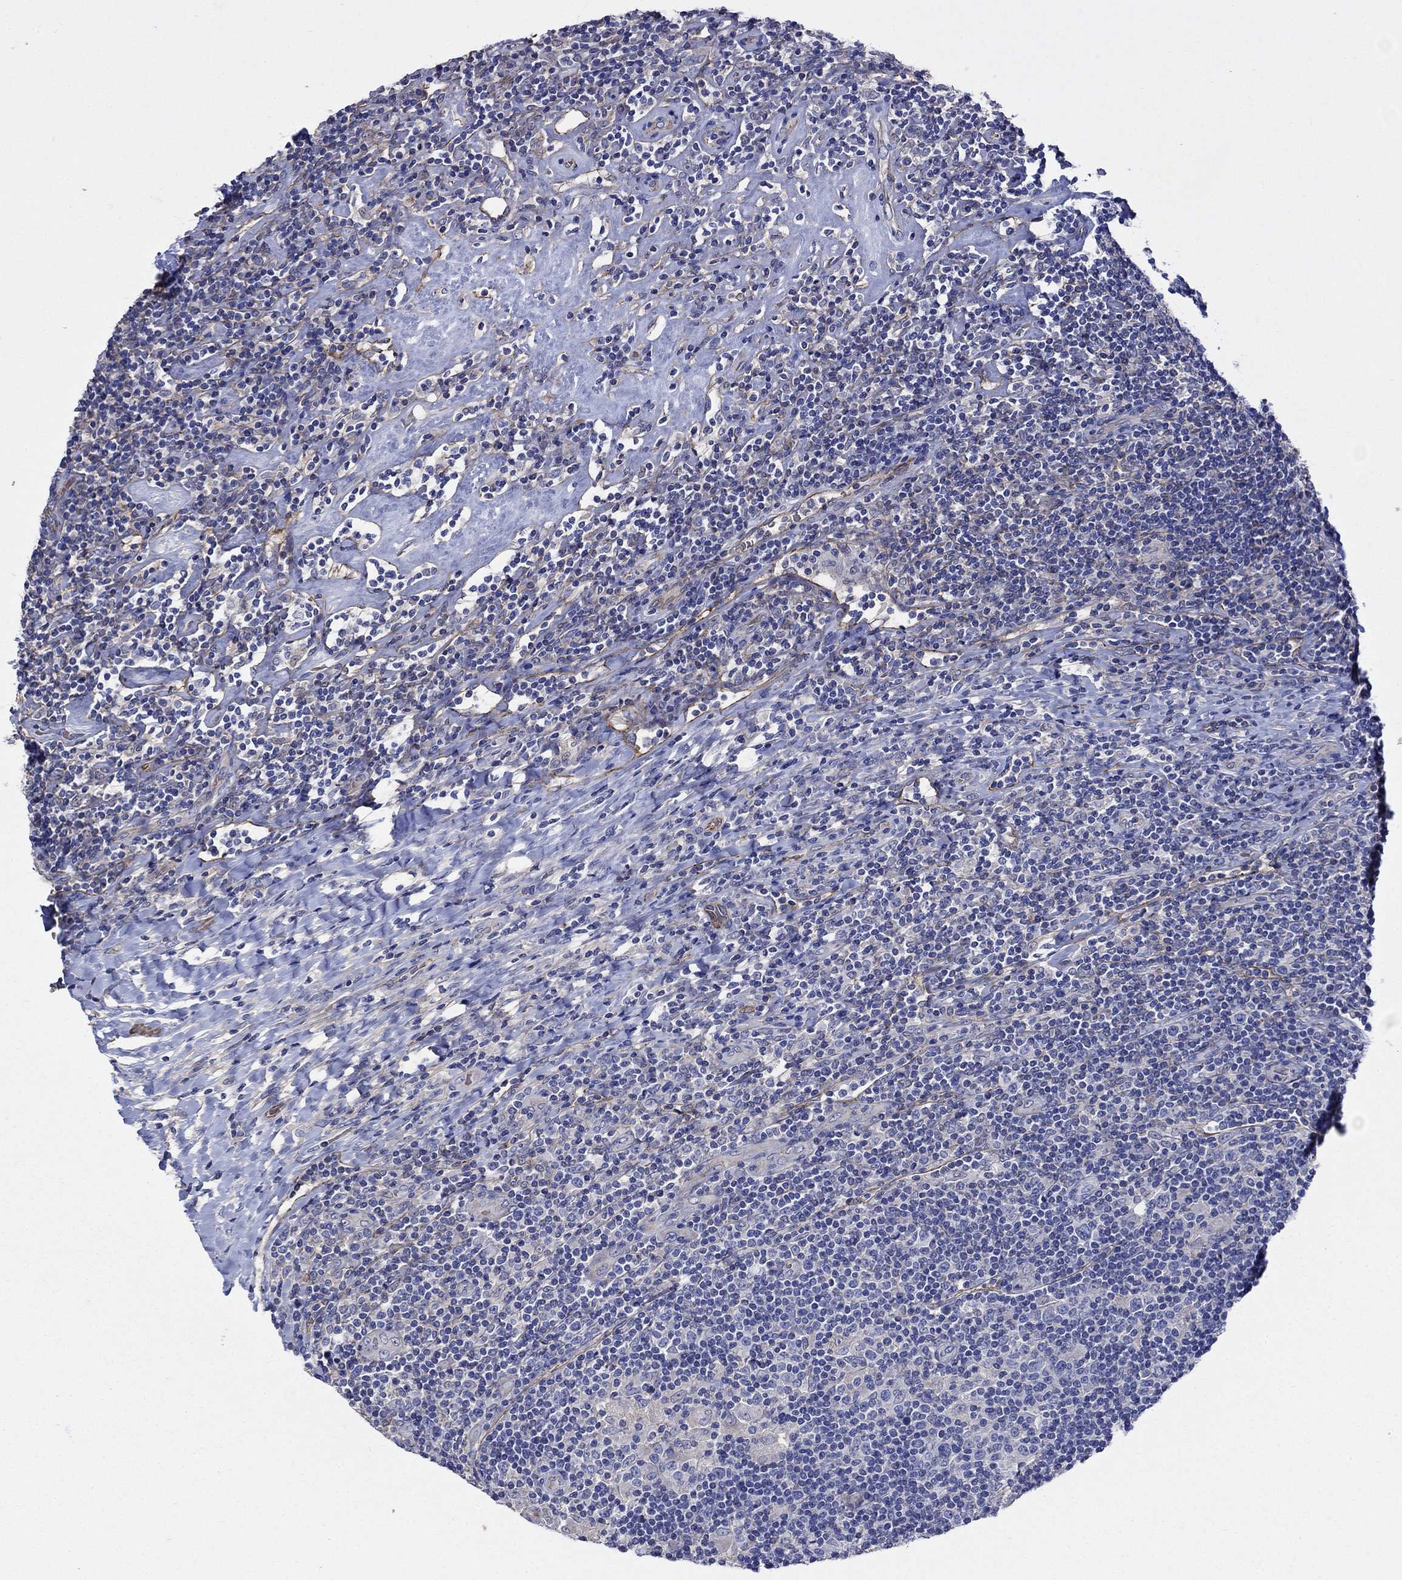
{"staining": {"intensity": "negative", "quantity": "none", "location": "none"}, "tissue": "lymphoma", "cell_type": "Tumor cells", "image_type": "cancer", "snomed": [{"axis": "morphology", "description": "Hodgkin's disease, NOS"}, {"axis": "topography", "description": "Lymph node"}], "caption": "This is an IHC micrograph of Hodgkin's disease. There is no positivity in tumor cells.", "gene": "FLNC", "patient": {"sex": "male", "age": 40}}